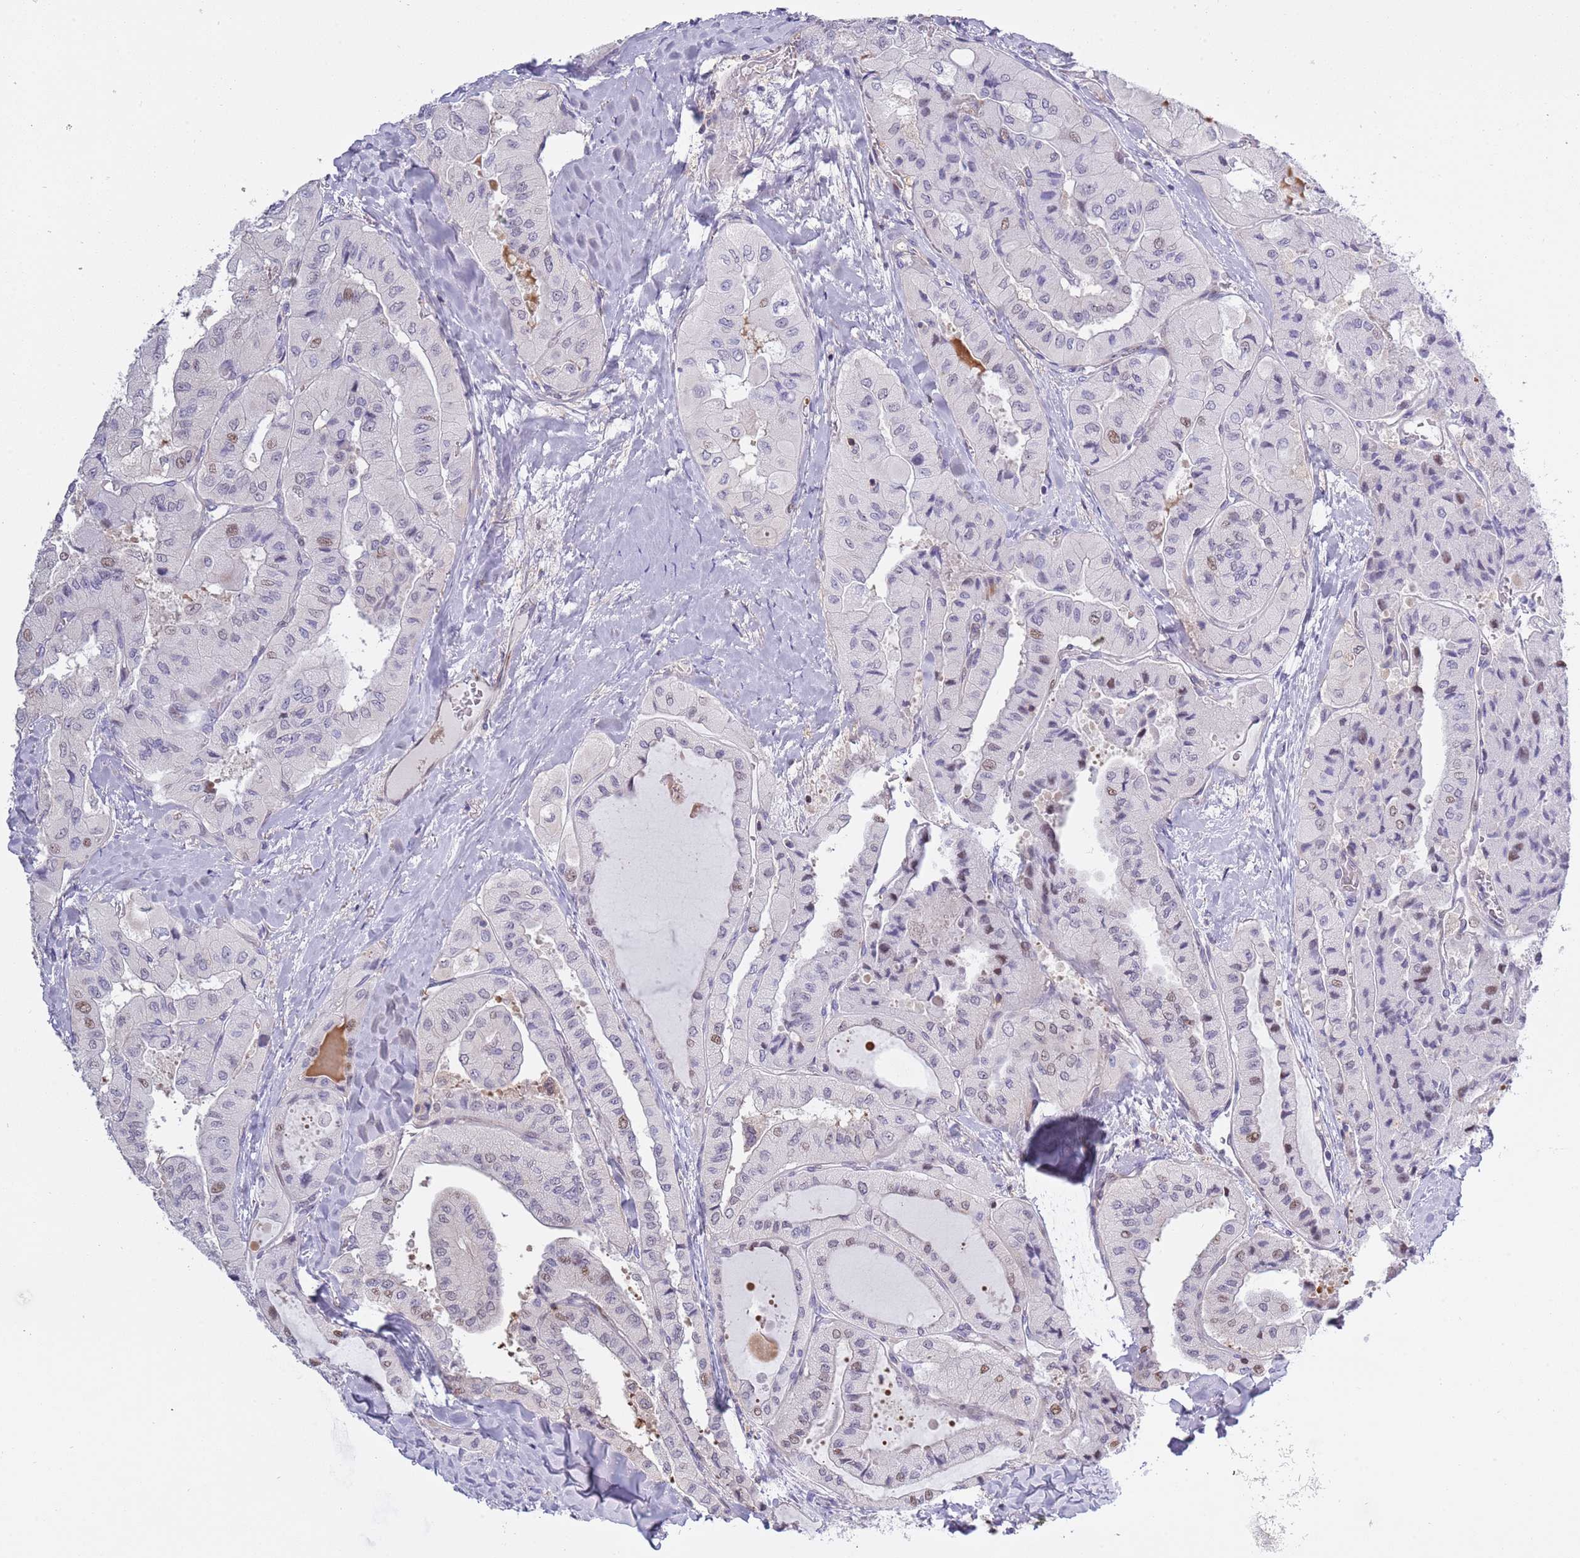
{"staining": {"intensity": "weak", "quantity": "<25%", "location": "nuclear"}, "tissue": "thyroid cancer", "cell_type": "Tumor cells", "image_type": "cancer", "snomed": [{"axis": "morphology", "description": "Normal tissue, NOS"}, {"axis": "morphology", "description": "Papillary adenocarcinoma, NOS"}, {"axis": "topography", "description": "Thyroid gland"}], "caption": "The immunohistochemistry (IHC) photomicrograph has no significant expression in tumor cells of papillary adenocarcinoma (thyroid) tissue.", "gene": "NBPF6", "patient": {"sex": "female", "age": 59}}